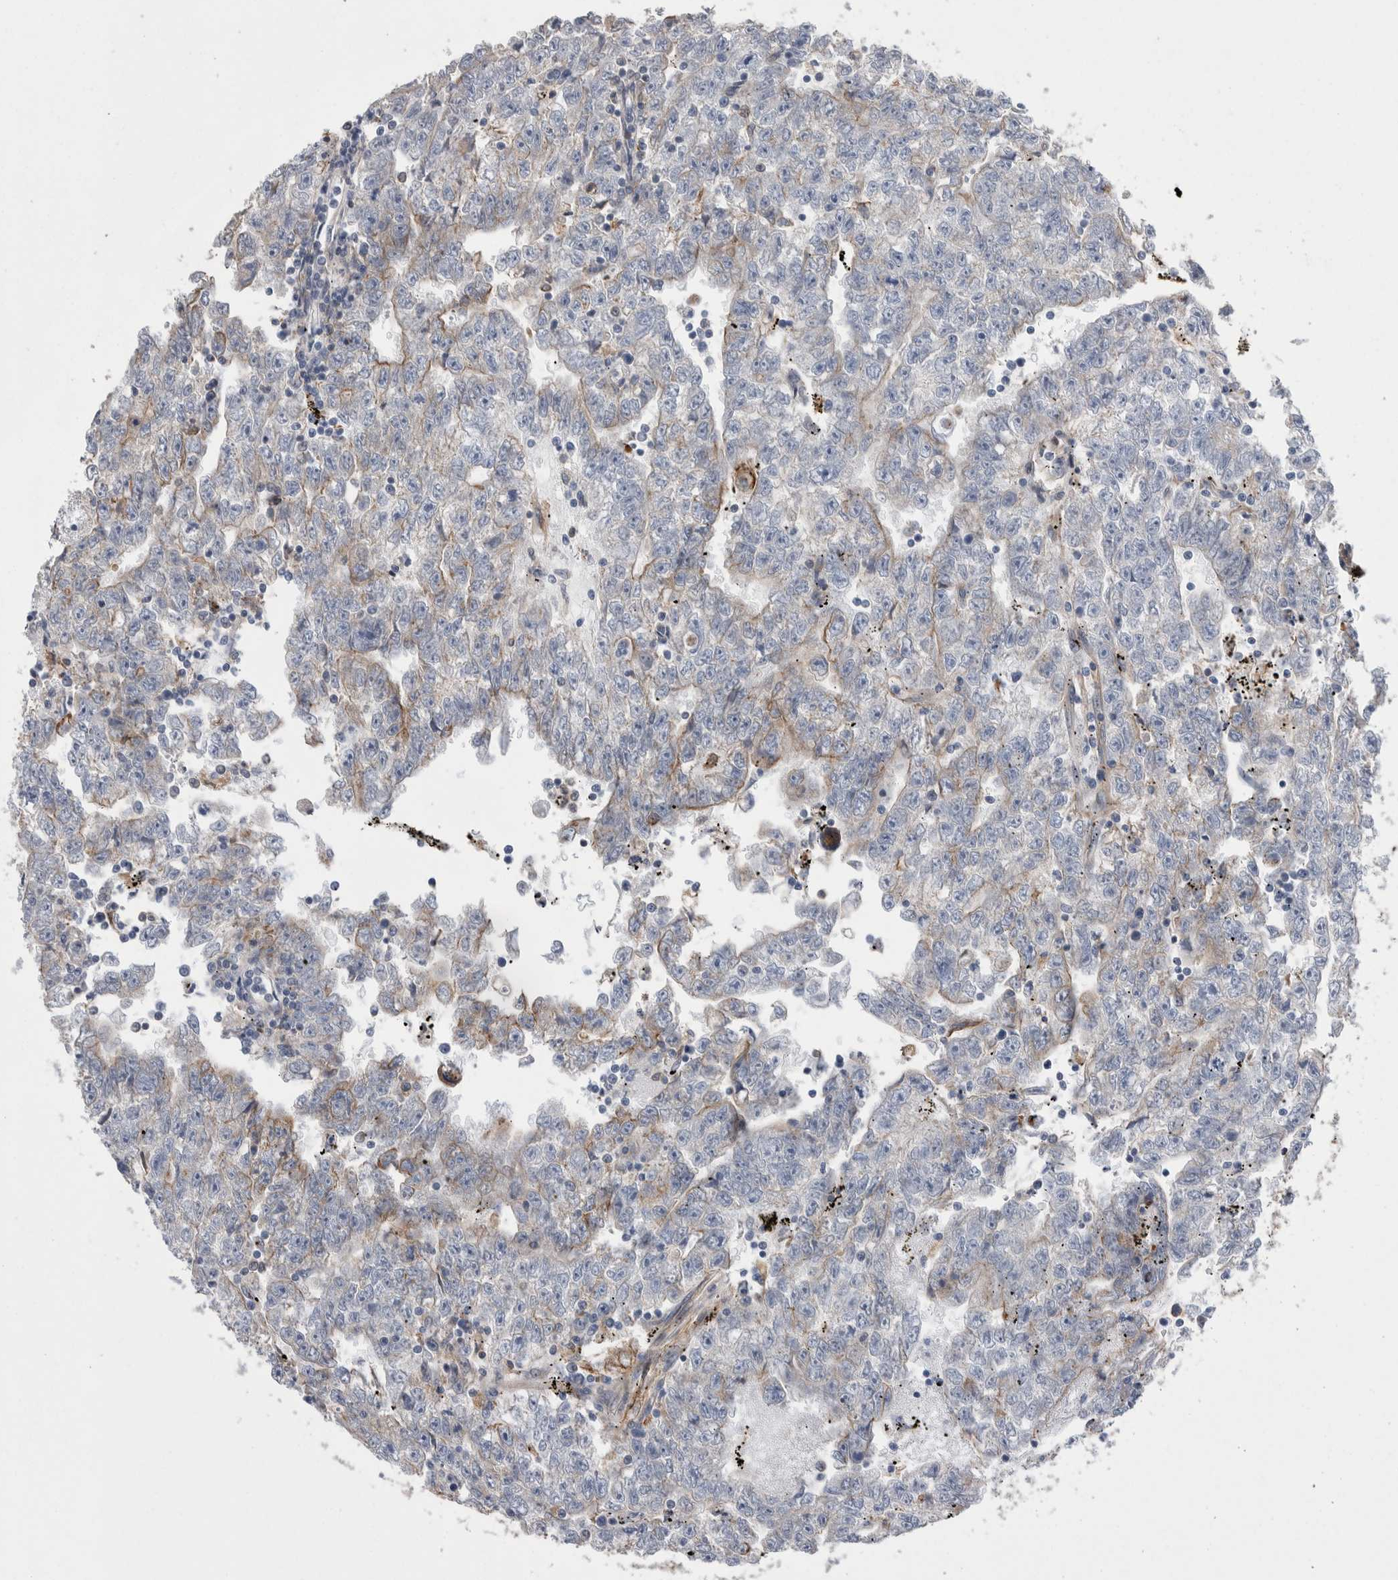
{"staining": {"intensity": "negative", "quantity": "none", "location": "none"}, "tissue": "testis cancer", "cell_type": "Tumor cells", "image_type": "cancer", "snomed": [{"axis": "morphology", "description": "Carcinoma, Embryonal, NOS"}, {"axis": "topography", "description": "Testis"}], "caption": "Immunohistochemistry (IHC) of human testis embryonal carcinoma displays no staining in tumor cells. (Immunohistochemistry (IHC), brightfield microscopy, high magnification).", "gene": "KIF12", "patient": {"sex": "male", "age": 25}}